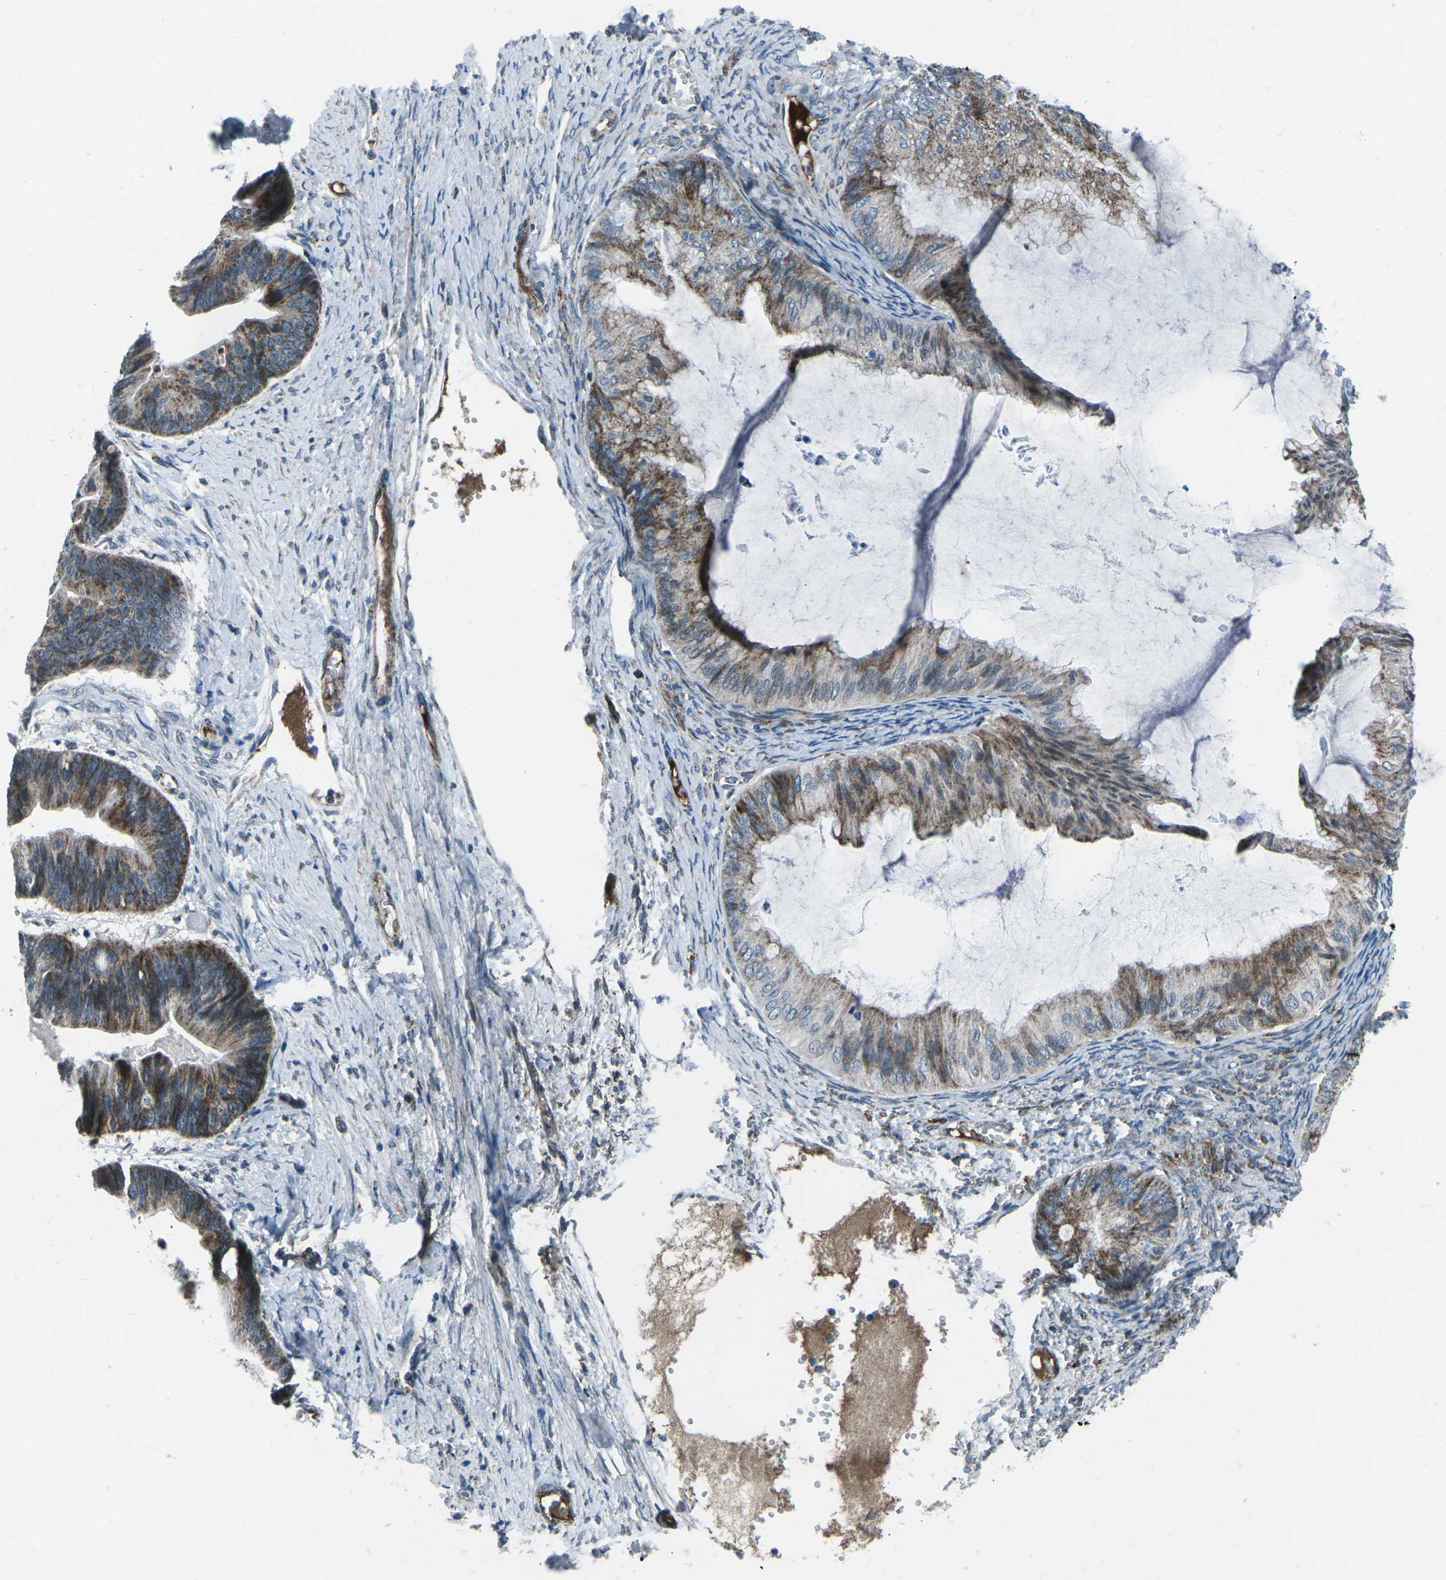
{"staining": {"intensity": "moderate", "quantity": "25%-75%", "location": "cytoplasmic/membranous"}, "tissue": "ovarian cancer", "cell_type": "Tumor cells", "image_type": "cancer", "snomed": [{"axis": "morphology", "description": "Cystadenocarcinoma, mucinous, NOS"}, {"axis": "topography", "description": "Ovary"}], "caption": "Moderate cytoplasmic/membranous expression for a protein is seen in about 25%-75% of tumor cells of ovarian cancer (mucinous cystadenocarcinoma) using immunohistochemistry.", "gene": "RFESD", "patient": {"sex": "female", "age": 61}}